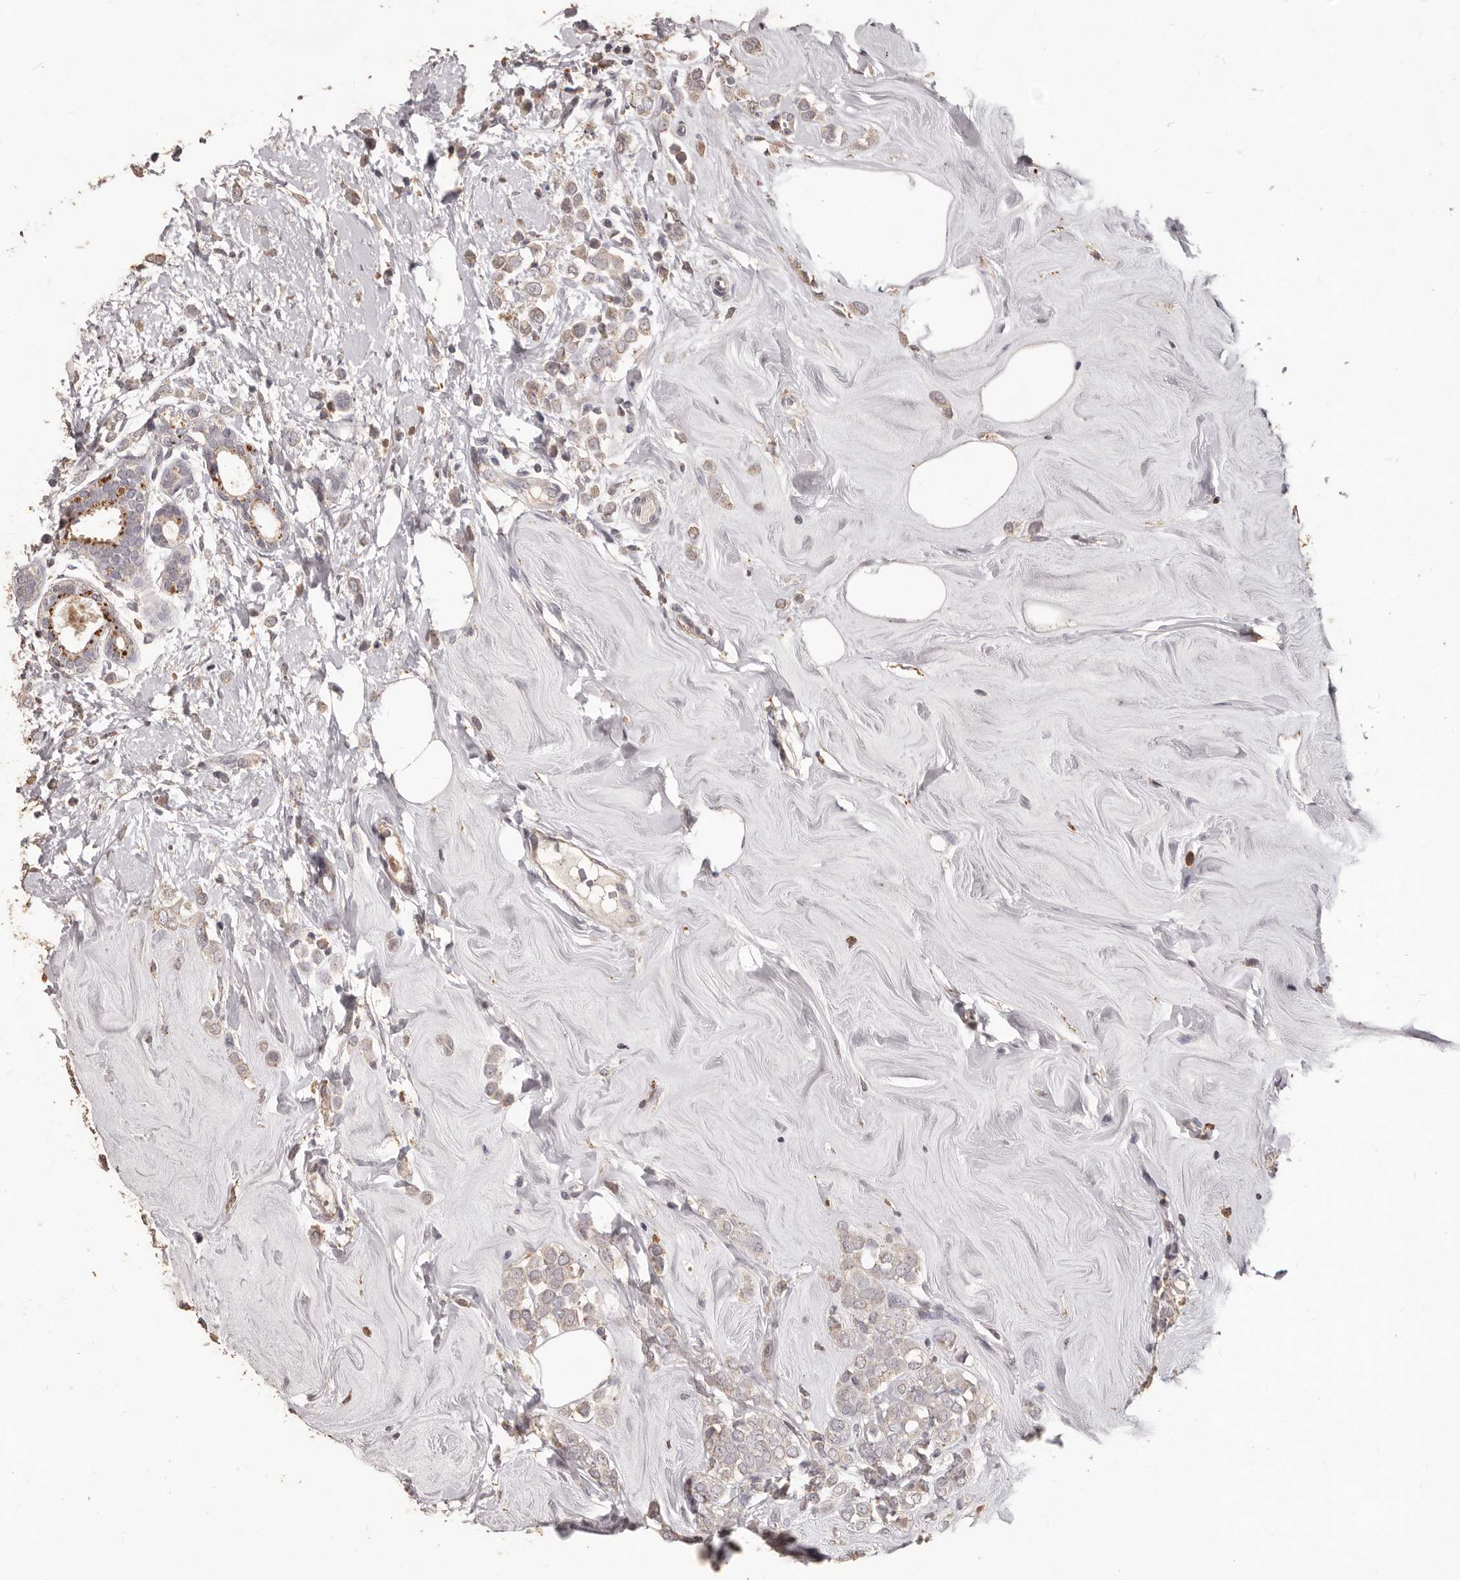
{"staining": {"intensity": "weak", "quantity": "25%-75%", "location": "cytoplasmic/membranous"}, "tissue": "breast cancer", "cell_type": "Tumor cells", "image_type": "cancer", "snomed": [{"axis": "morphology", "description": "Lobular carcinoma"}, {"axis": "topography", "description": "Breast"}], "caption": "Immunohistochemical staining of human breast cancer shows low levels of weak cytoplasmic/membranous protein positivity in about 25%-75% of tumor cells. (DAB (3,3'-diaminobenzidine) IHC, brown staining for protein, blue staining for nuclei).", "gene": "PRSS27", "patient": {"sex": "female", "age": 47}}